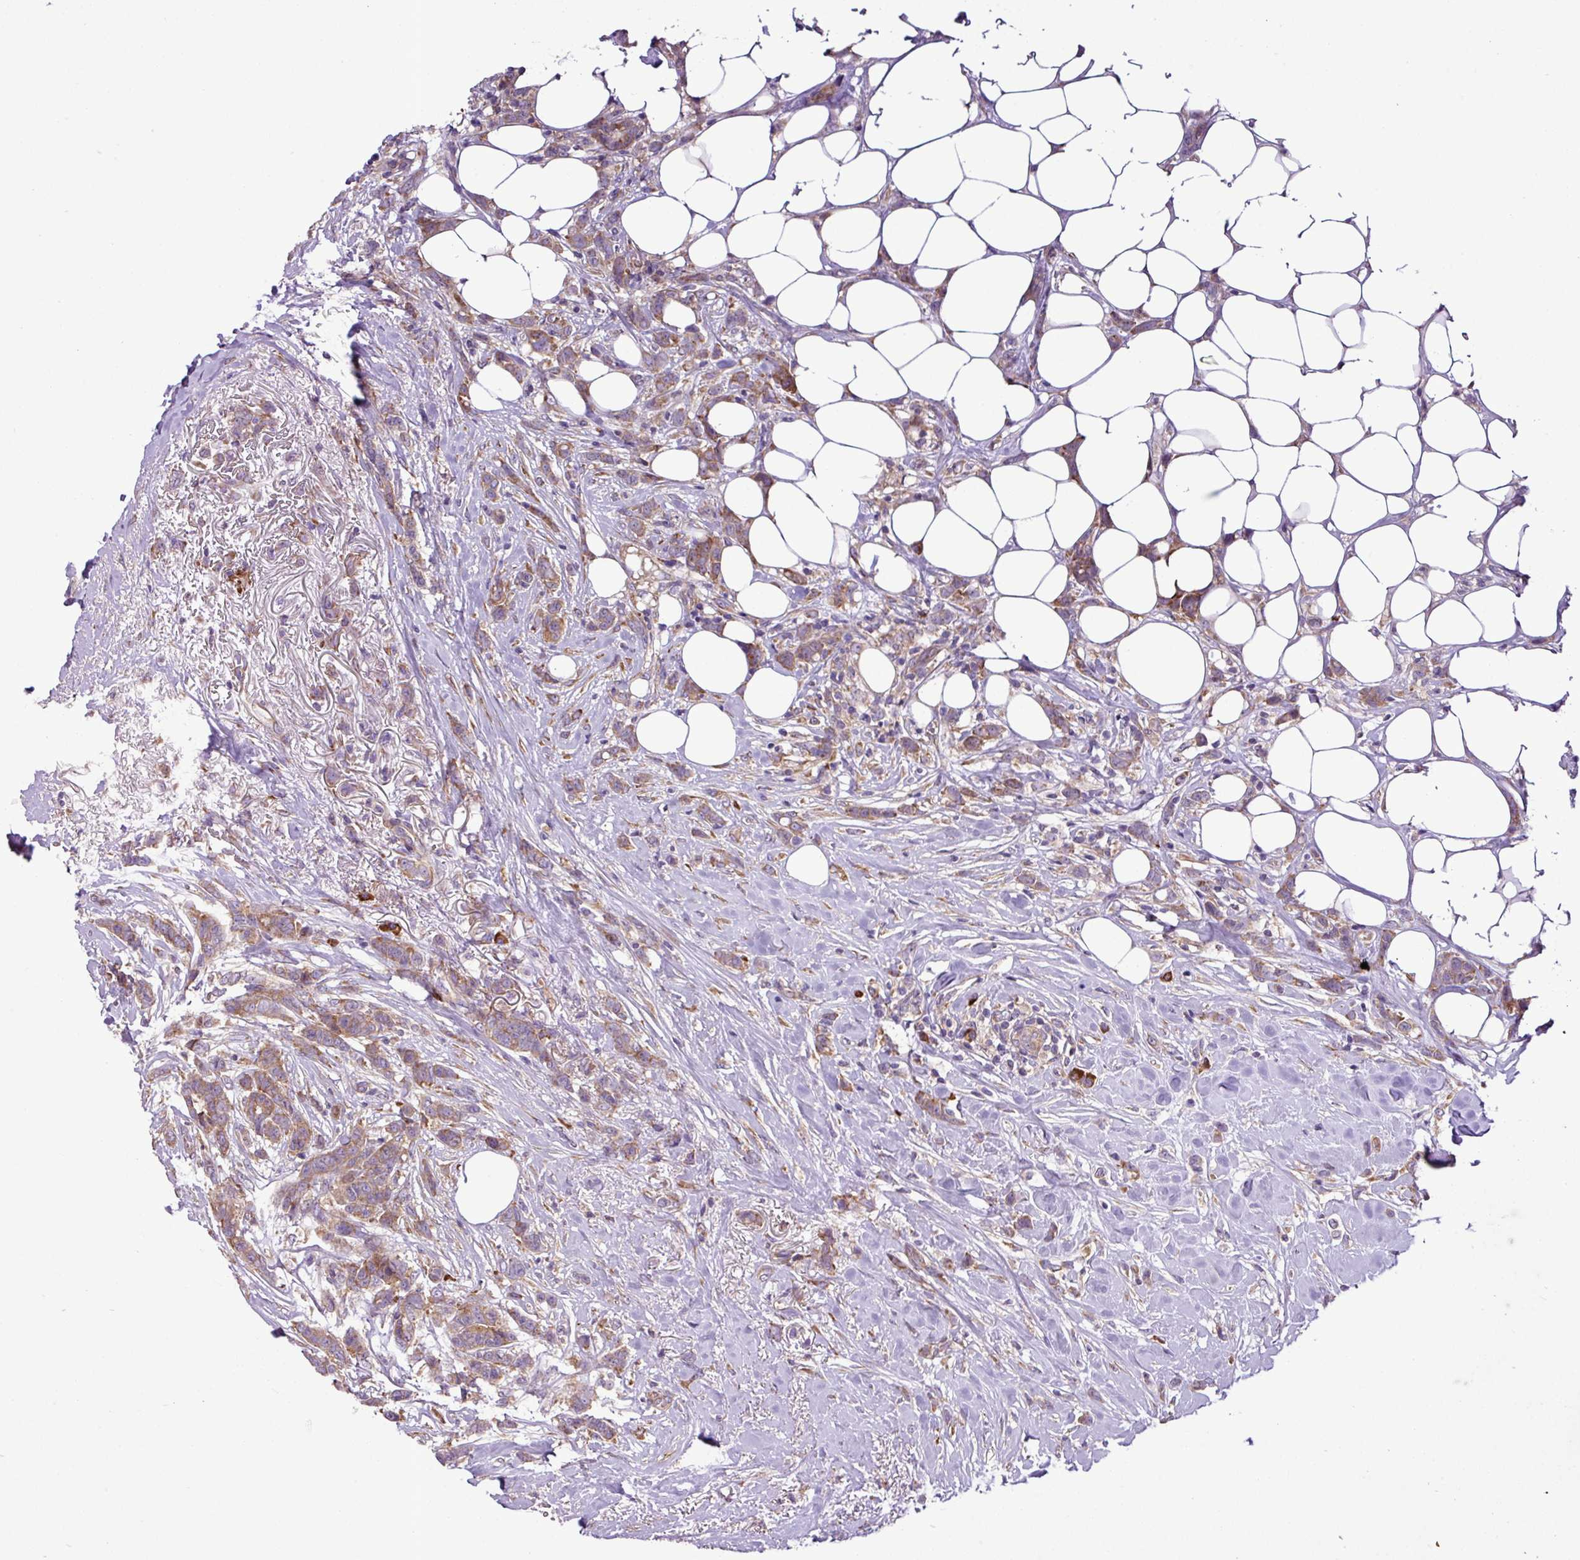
{"staining": {"intensity": "moderate", "quantity": ">75%", "location": "cytoplasmic/membranous"}, "tissue": "breast cancer", "cell_type": "Tumor cells", "image_type": "cancer", "snomed": [{"axis": "morphology", "description": "Duct carcinoma"}, {"axis": "topography", "description": "Breast"}], "caption": "Immunohistochemical staining of human breast cancer (invasive ductal carcinoma) shows medium levels of moderate cytoplasmic/membranous expression in approximately >75% of tumor cells.", "gene": "RPL13", "patient": {"sex": "female", "age": 80}}